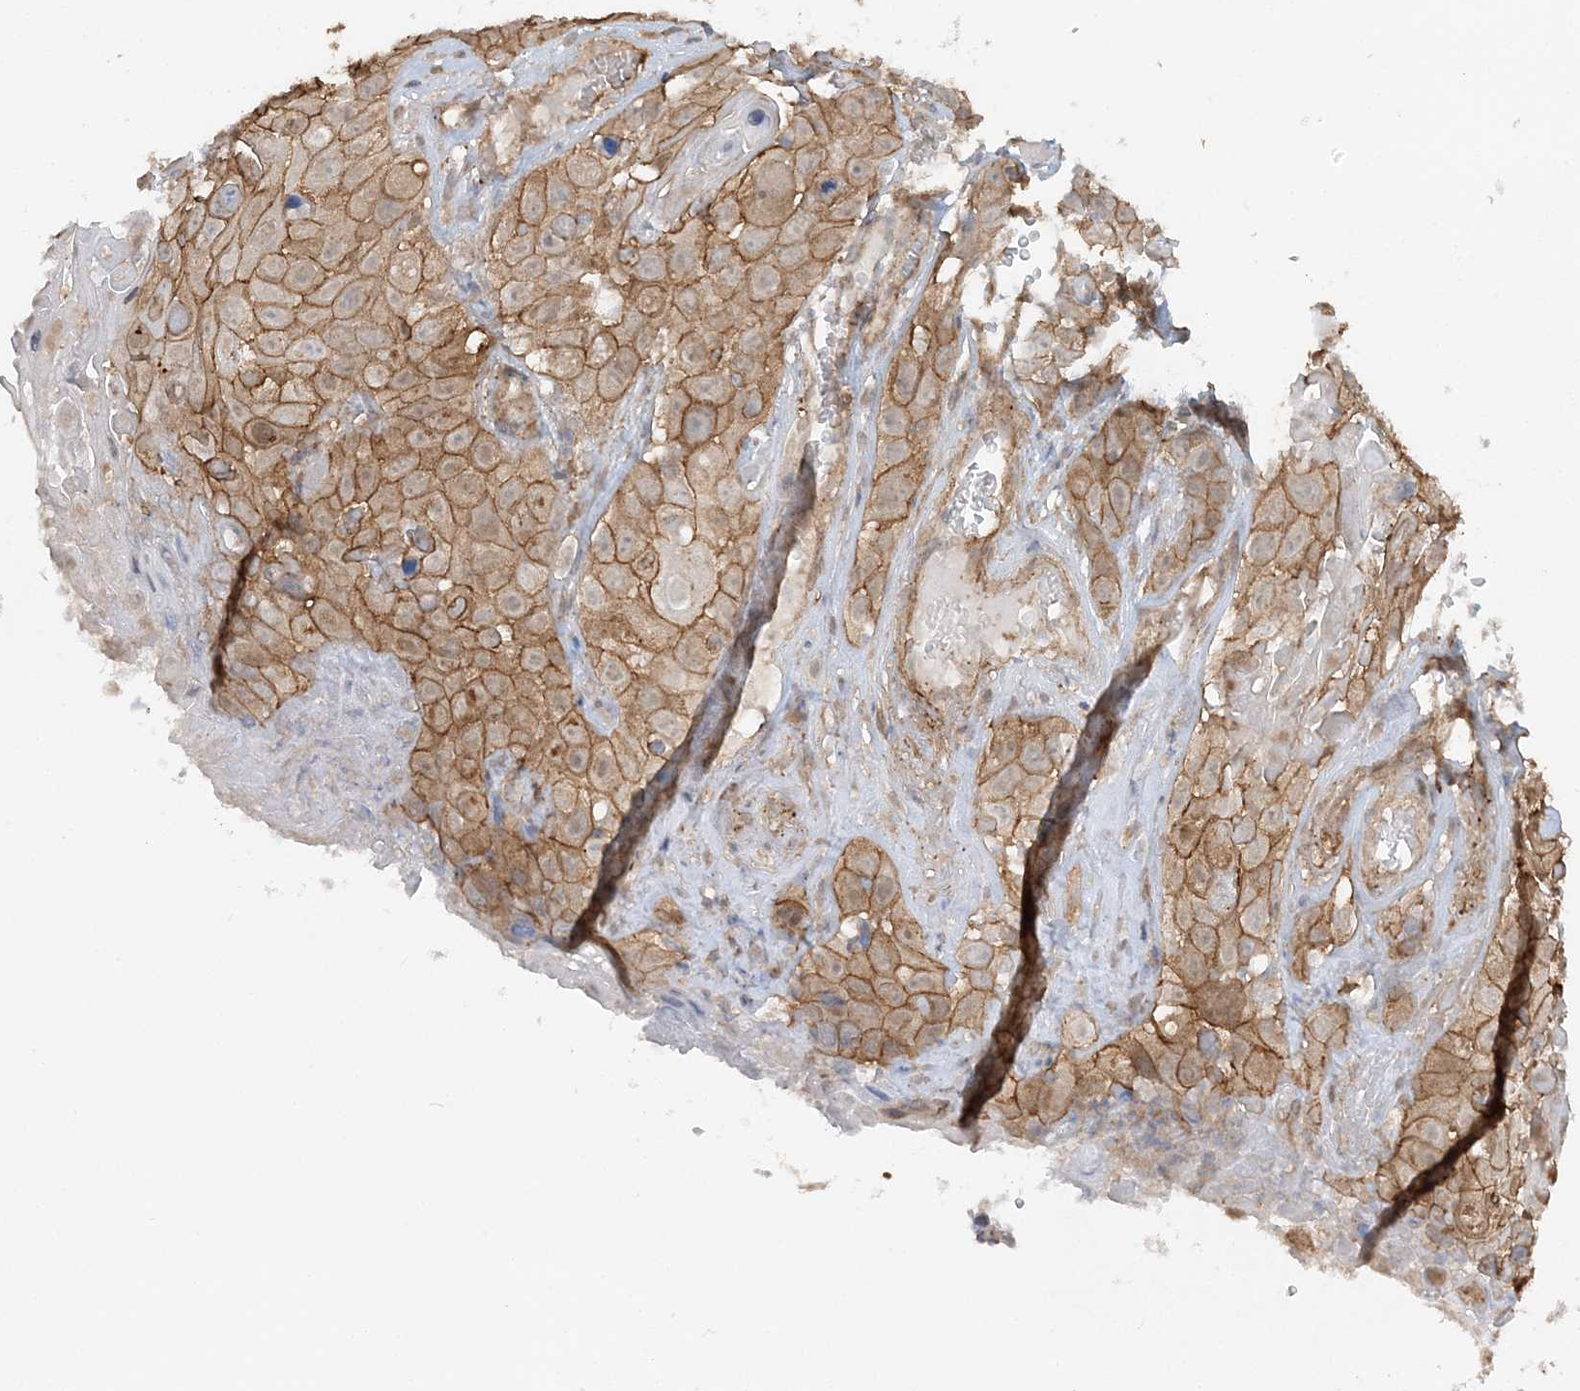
{"staining": {"intensity": "moderate", "quantity": ">75%", "location": "cytoplasmic/membranous"}, "tissue": "skin cancer", "cell_type": "Tumor cells", "image_type": "cancer", "snomed": [{"axis": "morphology", "description": "Squamous cell carcinoma, NOS"}, {"axis": "topography", "description": "Skin"}], "caption": "This is a photomicrograph of IHC staining of skin cancer (squamous cell carcinoma), which shows moderate staining in the cytoplasmic/membranous of tumor cells.", "gene": "DSTN", "patient": {"sex": "male", "age": 55}}